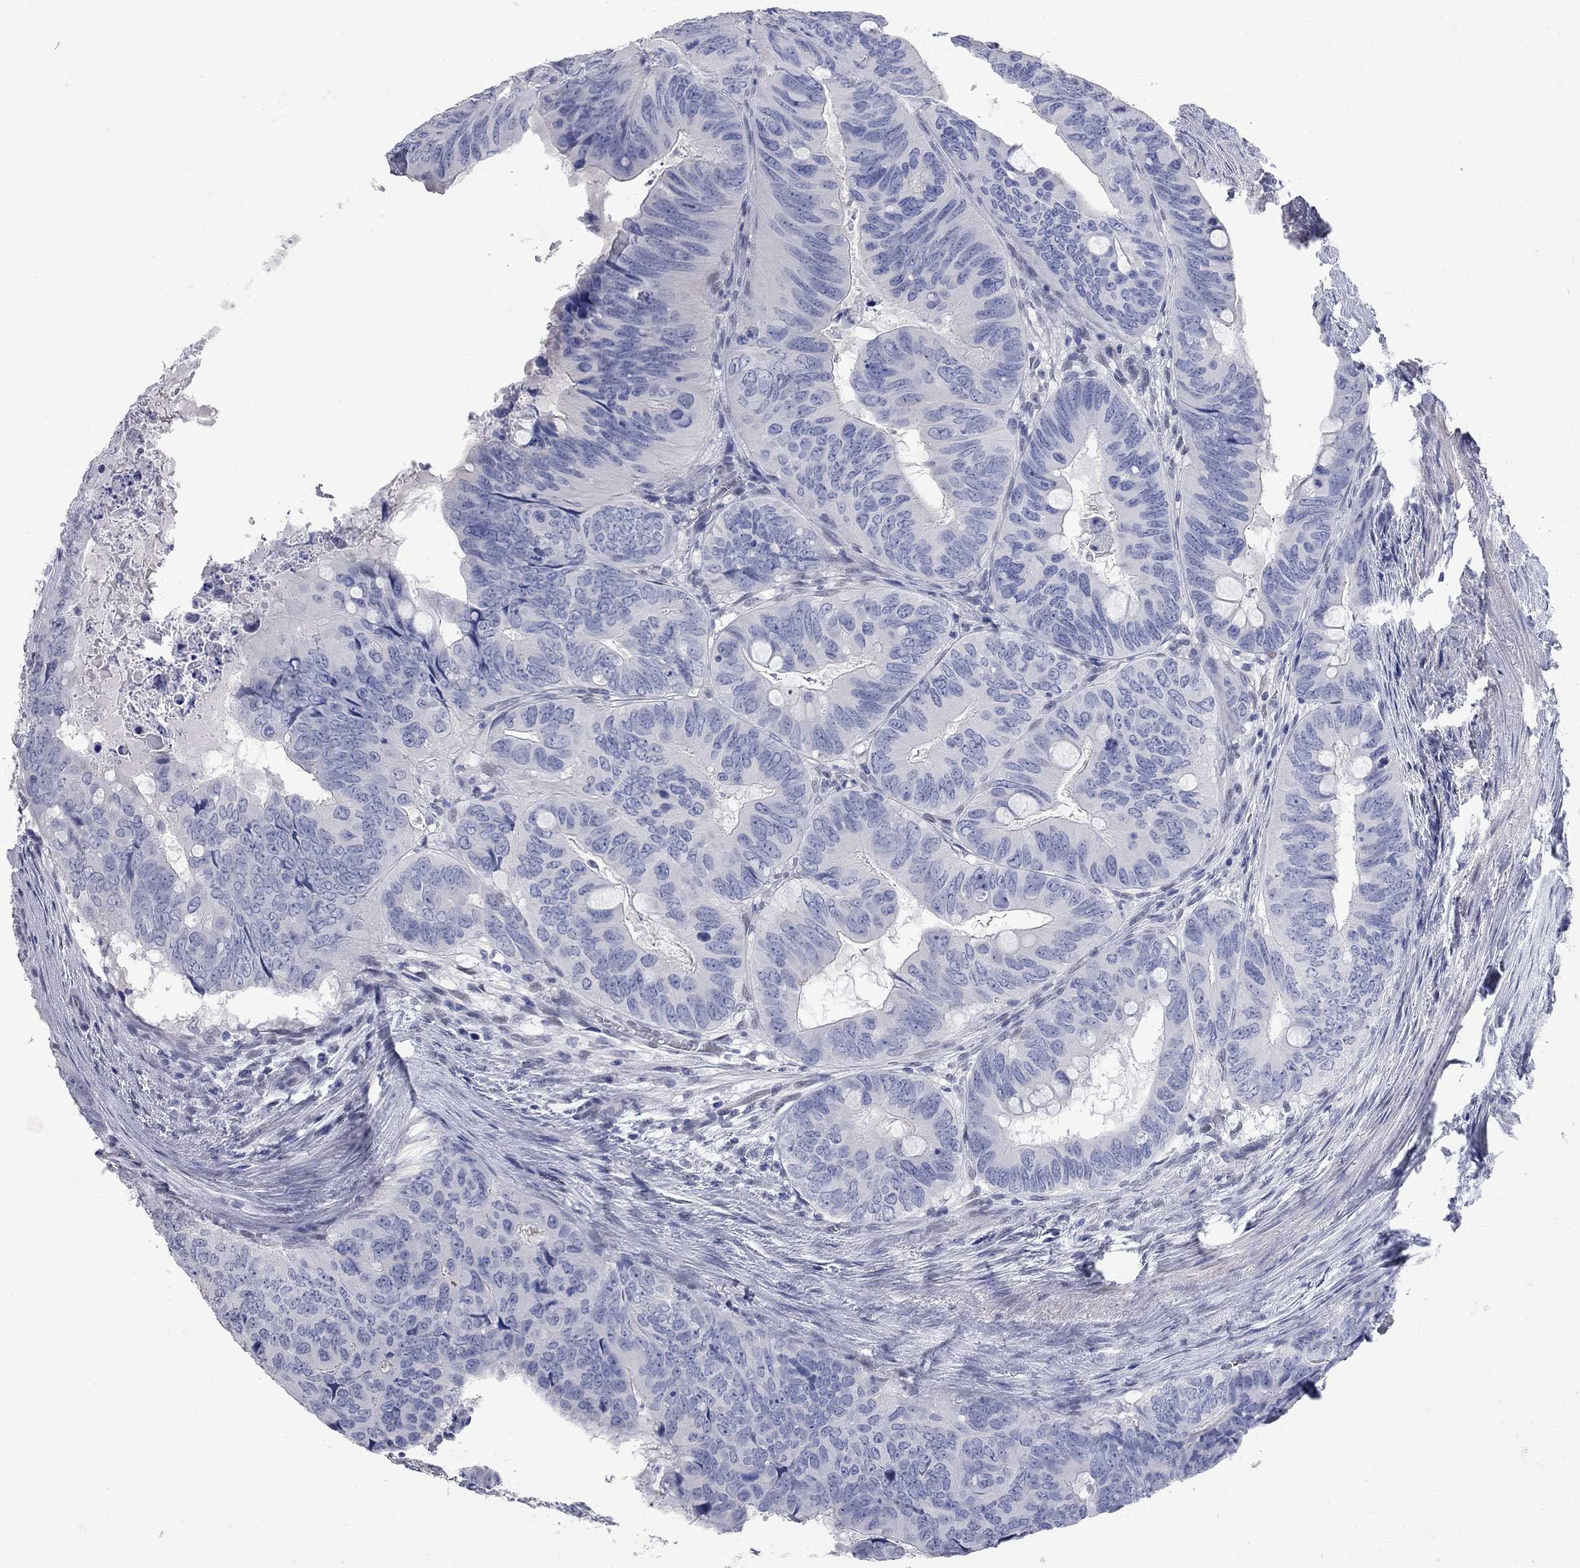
{"staining": {"intensity": "negative", "quantity": "none", "location": "none"}, "tissue": "colorectal cancer", "cell_type": "Tumor cells", "image_type": "cancer", "snomed": [{"axis": "morphology", "description": "Adenocarcinoma, NOS"}, {"axis": "topography", "description": "Colon"}], "caption": "Tumor cells show no significant positivity in adenocarcinoma (colorectal).", "gene": "BPIFB1", "patient": {"sex": "male", "age": 79}}